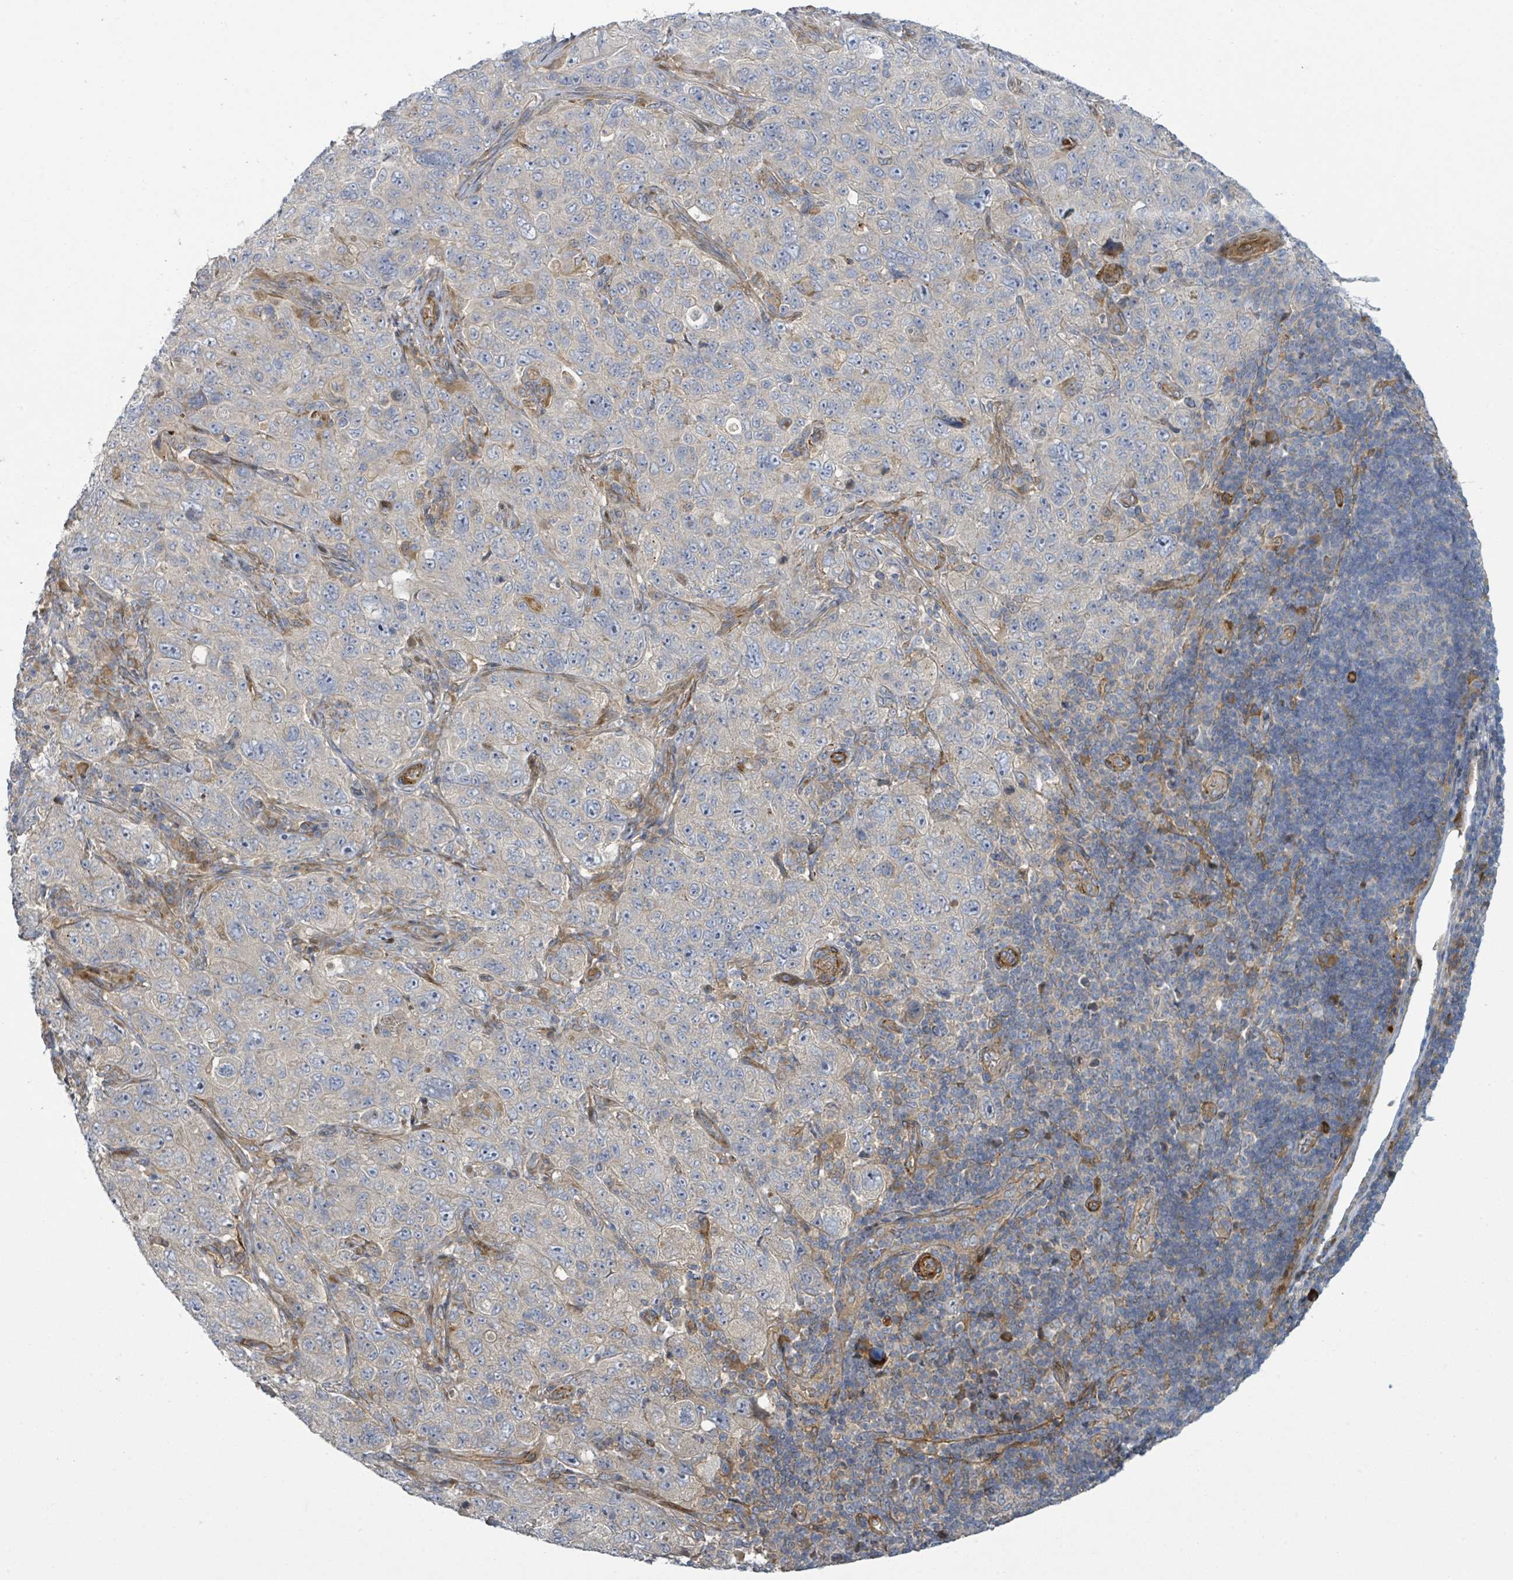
{"staining": {"intensity": "weak", "quantity": "<25%", "location": "cytoplasmic/membranous"}, "tissue": "pancreatic cancer", "cell_type": "Tumor cells", "image_type": "cancer", "snomed": [{"axis": "morphology", "description": "Adenocarcinoma, NOS"}, {"axis": "topography", "description": "Pancreas"}], "caption": "The immunohistochemistry photomicrograph has no significant positivity in tumor cells of pancreatic adenocarcinoma tissue.", "gene": "CFAP210", "patient": {"sex": "male", "age": 68}}